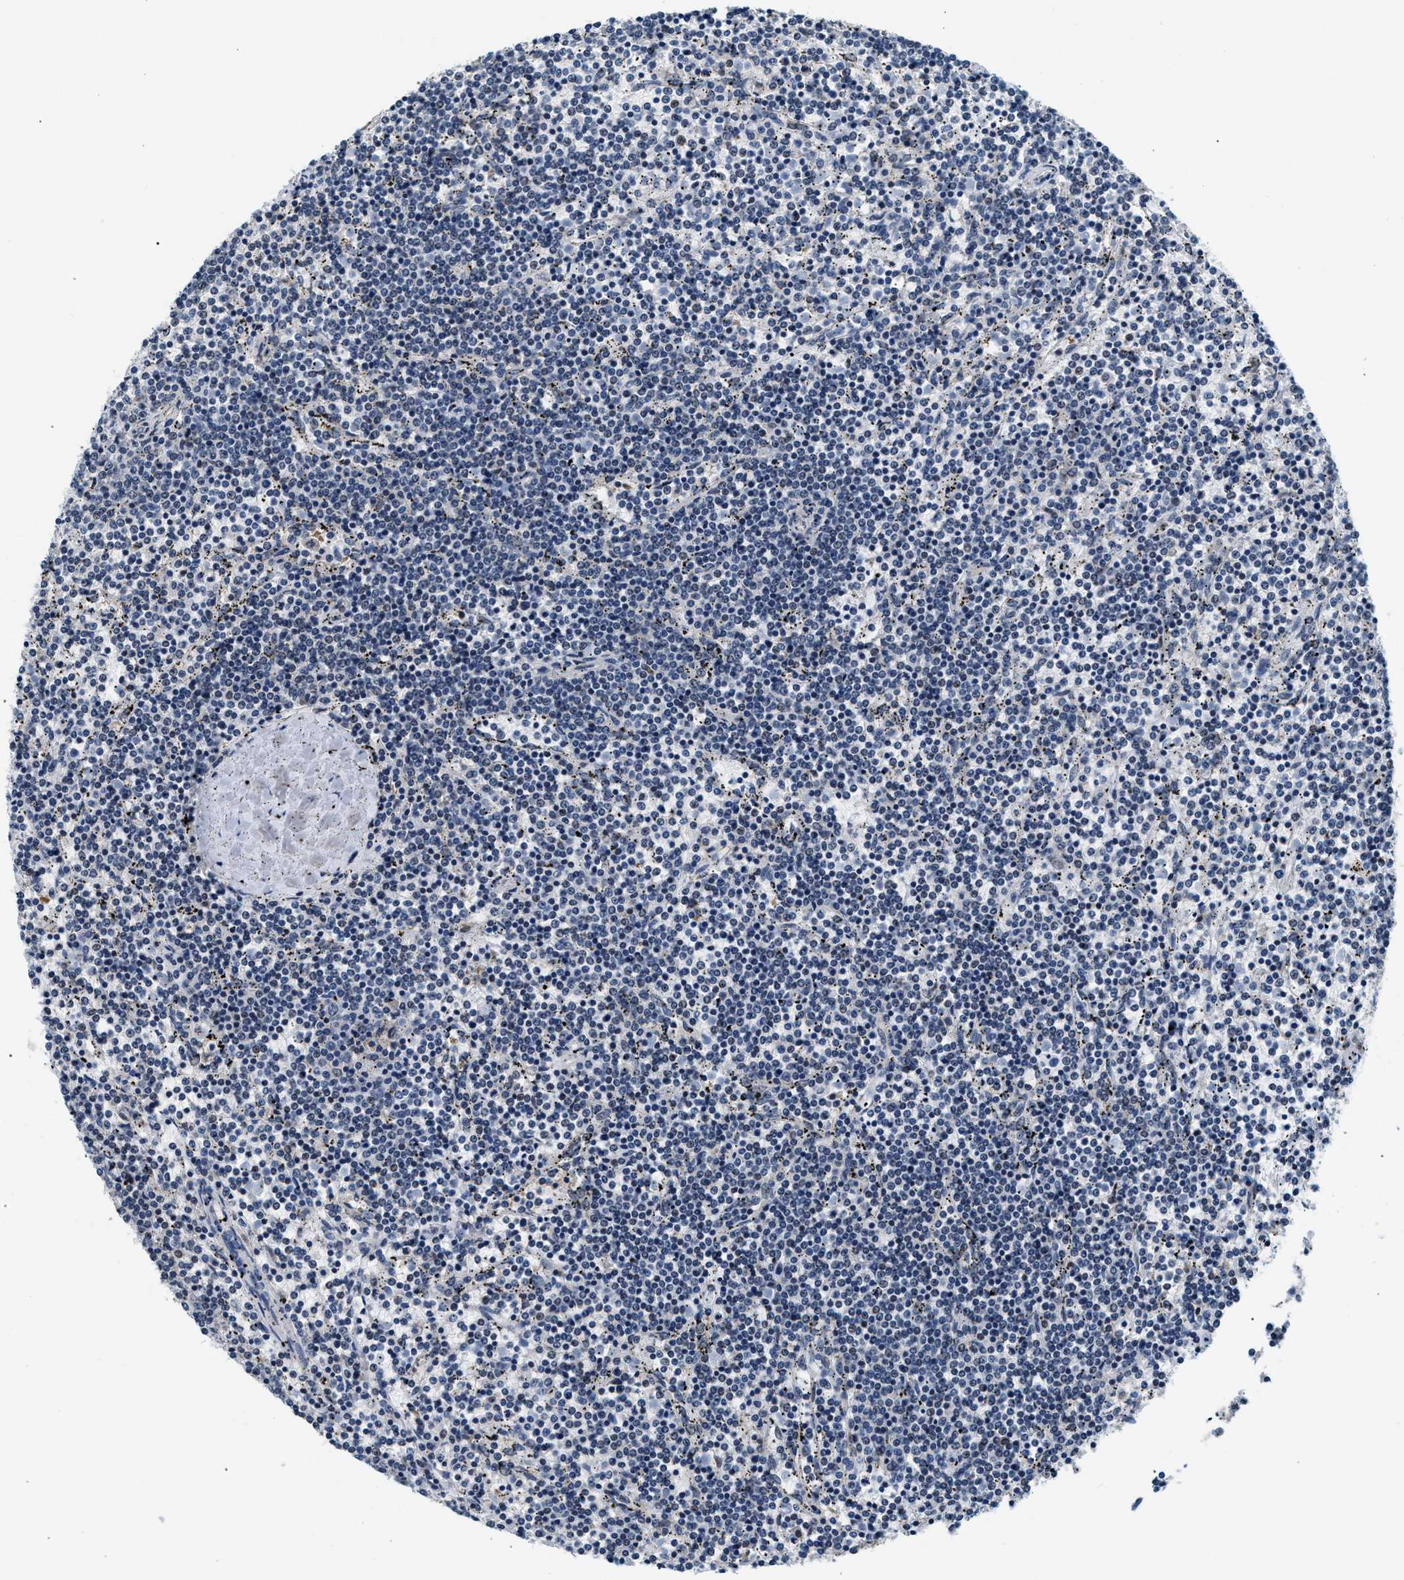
{"staining": {"intensity": "negative", "quantity": "none", "location": "none"}, "tissue": "lymphoma", "cell_type": "Tumor cells", "image_type": "cancer", "snomed": [{"axis": "morphology", "description": "Malignant lymphoma, non-Hodgkin's type, Low grade"}, {"axis": "topography", "description": "Spleen"}], "caption": "Protein analysis of lymphoma exhibits no significant expression in tumor cells. The staining is performed using DAB brown chromogen with nuclei counter-stained in using hematoxylin.", "gene": "KCNMB2", "patient": {"sex": "female", "age": 50}}